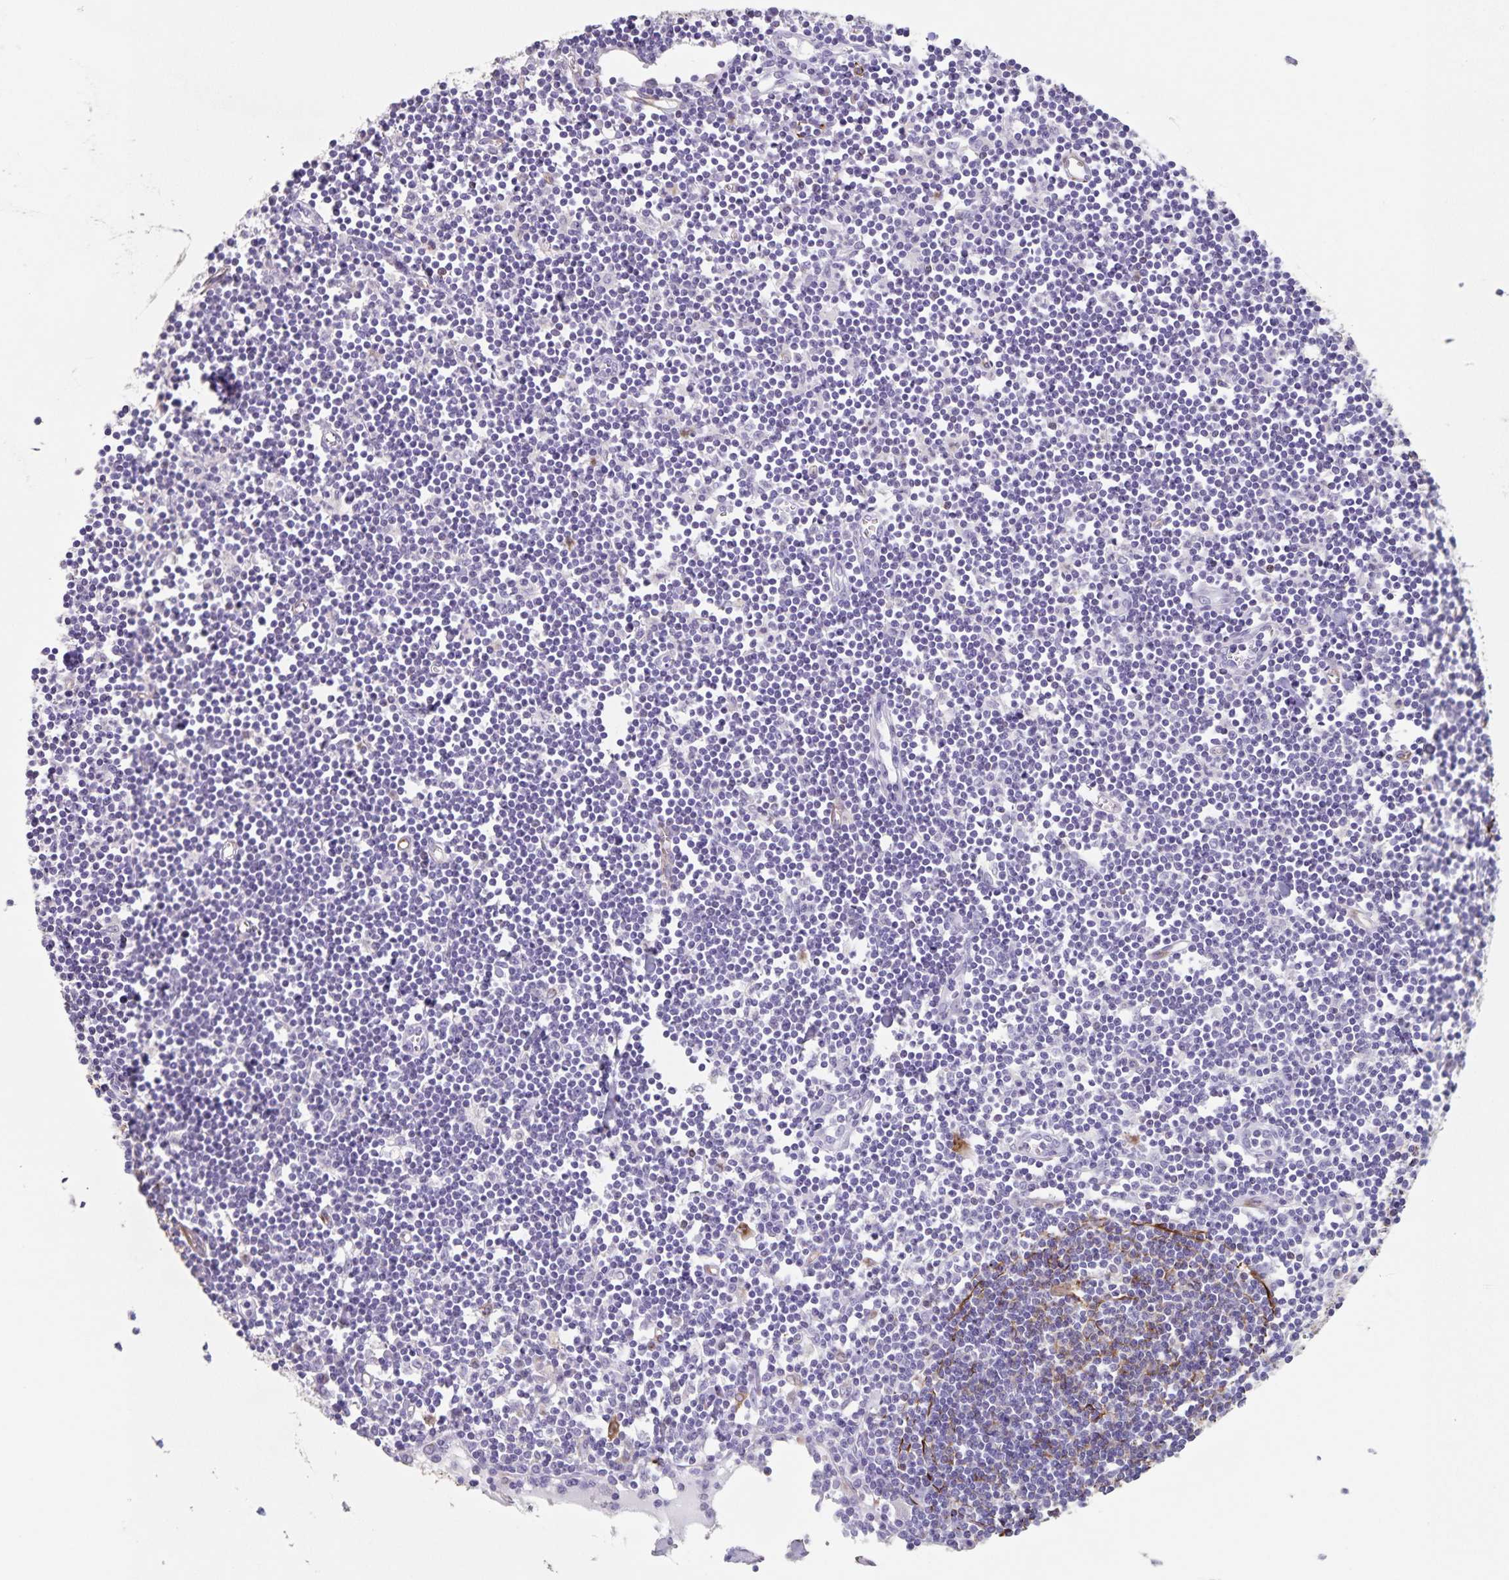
{"staining": {"intensity": "moderate", "quantity": "<25%", "location": "cytoplasmic/membranous"}, "tissue": "lymph node", "cell_type": "Germinal center cells", "image_type": "normal", "snomed": [{"axis": "morphology", "description": "Normal tissue, NOS"}, {"axis": "topography", "description": "Lymph node"}], "caption": "Protein expression analysis of unremarkable human lymph node reveals moderate cytoplasmic/membranous staining in about <25% of germinal center cells. (IHC, brightfield microscopy, high magnification).", "gene": "SYNM", "patient": {"sex": "female", "age": 65}}